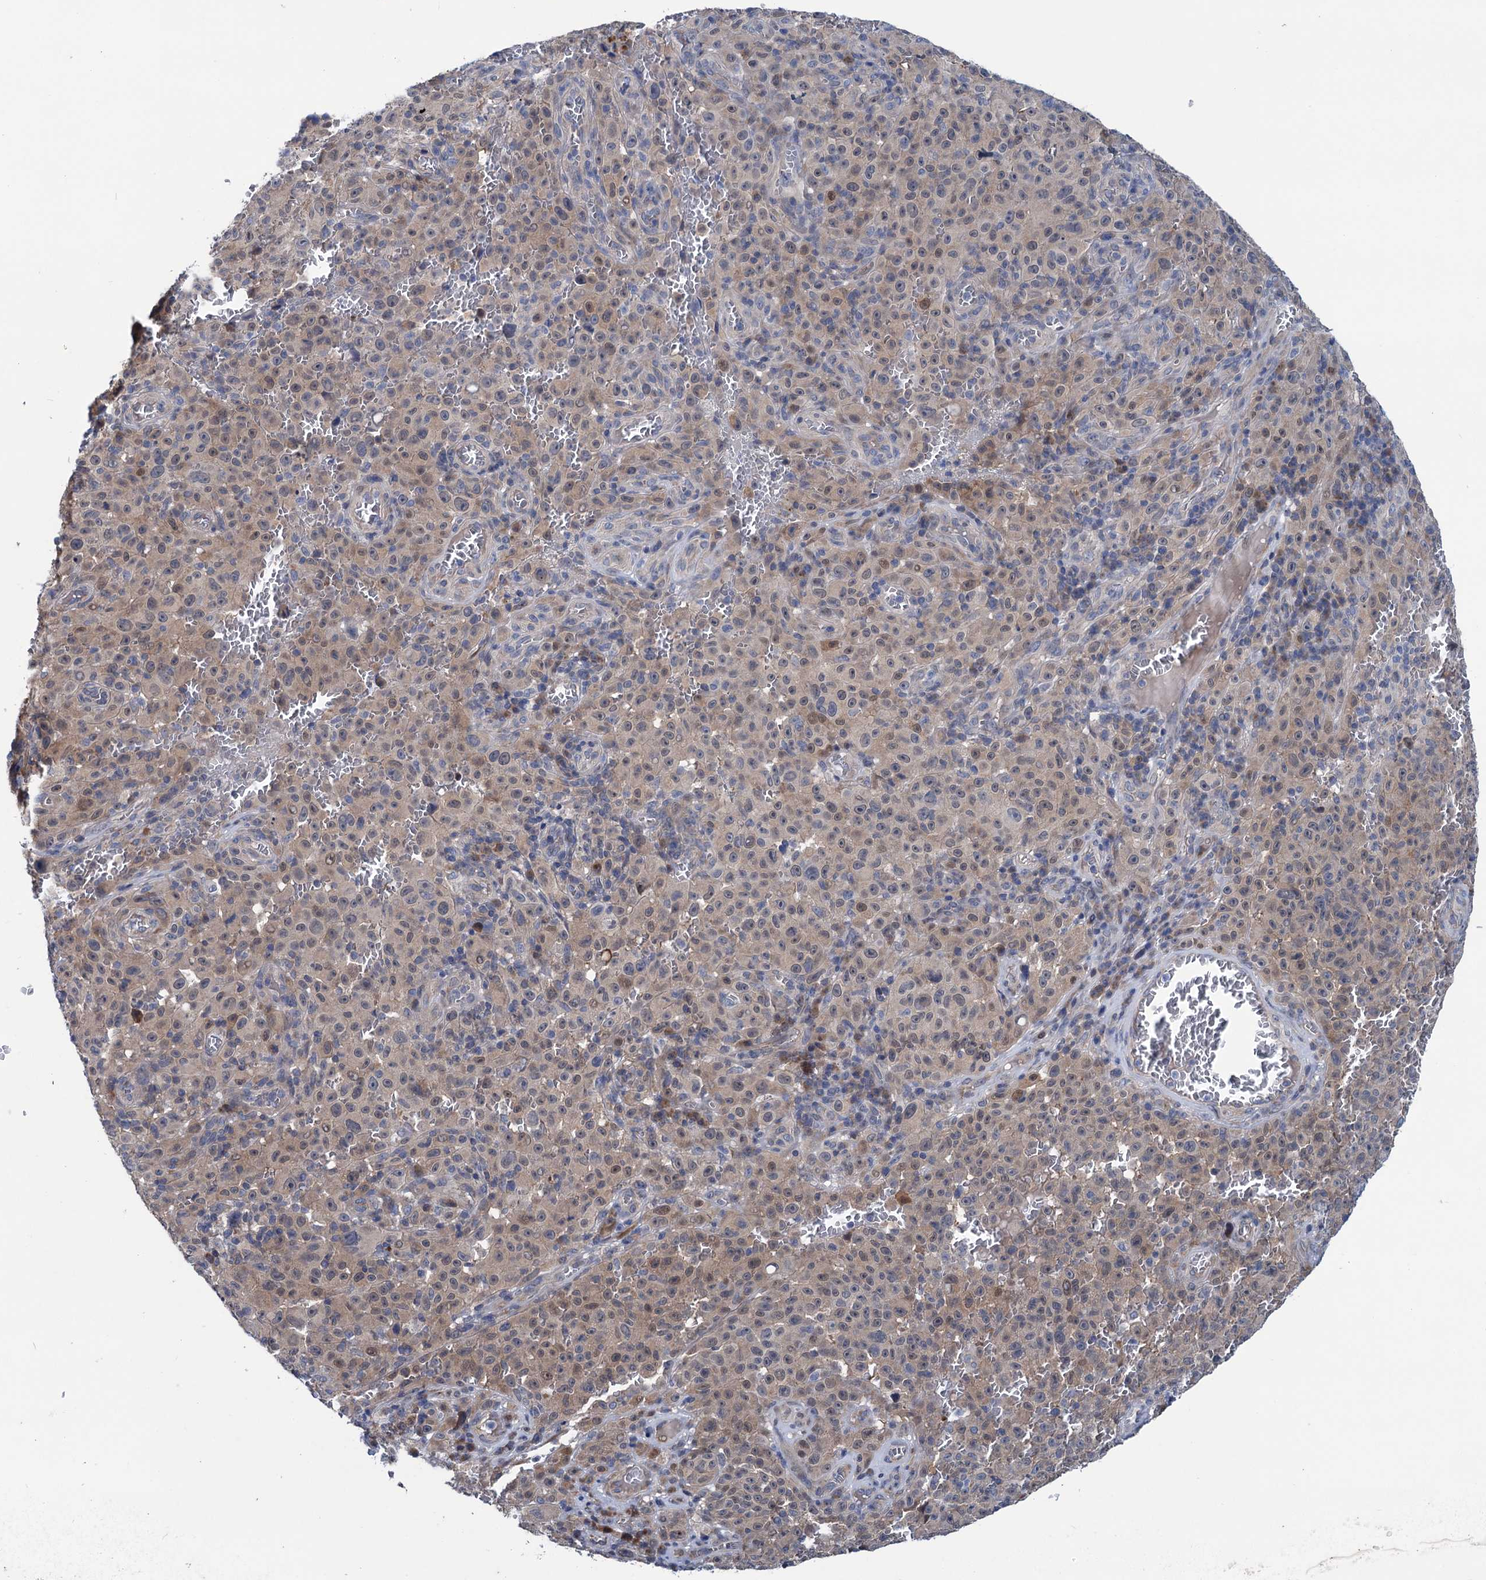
{"staining": {"intensity": "weak", "quantity": "25%-75%", "location": "cytoplasmic/membranous,nuclear"}, "tissue": "melanoma", "cell_type": "Tumor cells", "image_type": "cancer", "snomed": [{"axis": "morphology", "description": "Malignant melanoma, NOS"}, {"axis": "topography", "description": "Skin"}], "caption": "High-power microscopy captured an immunohistochemistry (IHC) micrograph of melanoma, revealing weak cytoplasmic/membranous and nuclear expression in approximately 25%-75% of tumor cells.", "gene": "EYA4", "patient": {"sex": "female", "age": 82}}